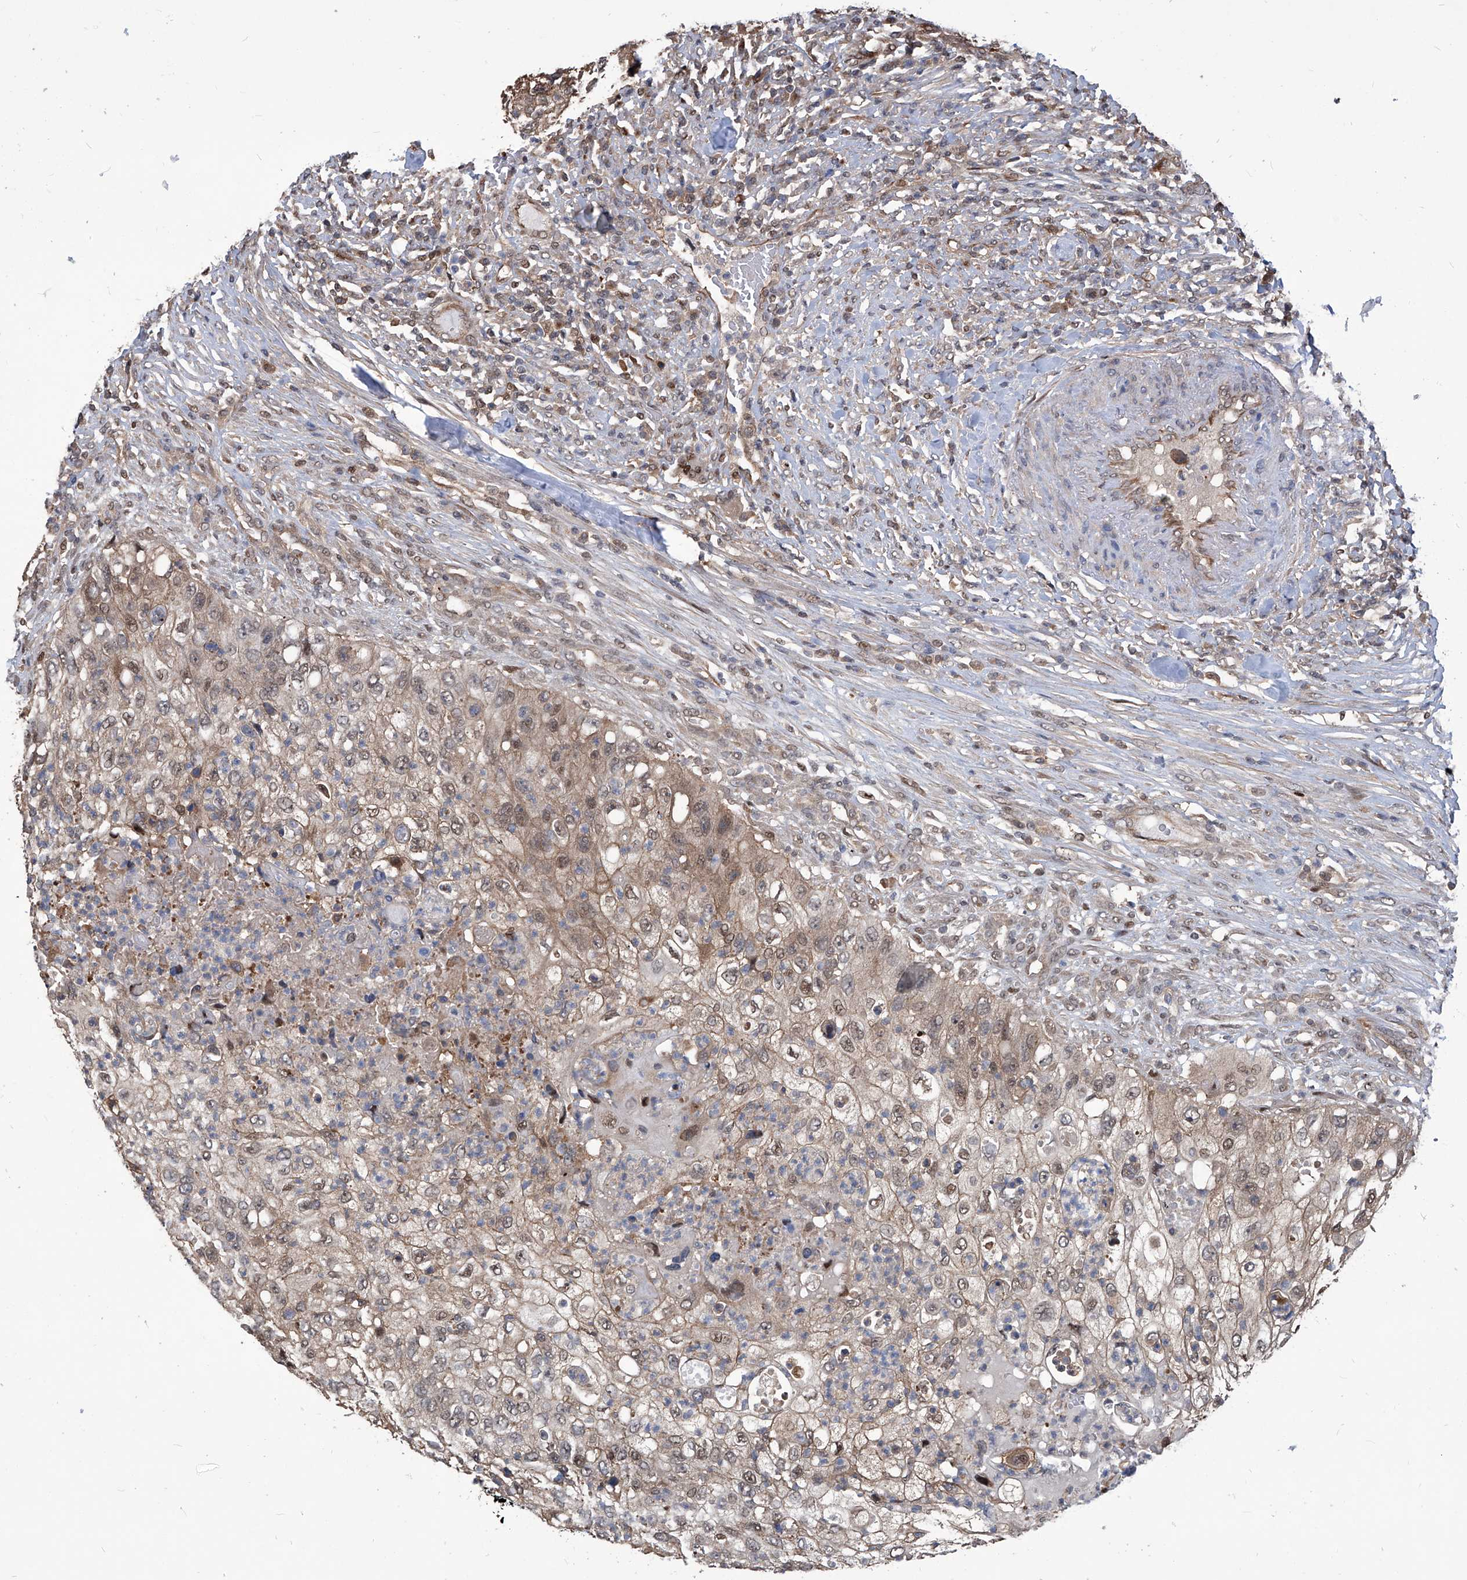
{"staining": {"intensity": "weak", "quantity": ">75%", "location": "cytoplasmic/membranous,nuclear"}, "tissue": "urothelial cancer", "cell_type": "Tumor cells", "image_type": "cancer", "snomed": [{"axis": "morphology", "description": "Urothelial carcinoma, High grade"}, {"axis": "topography", "description": "Urinary bladder"}], "caption": "Urothelial cancer was stained to show a protein in brown. There is low levels of weak cytoplasmic/membranous and nuclear positivity in about >75% of tumor cells.", "gene": "PSMB1", "patient": {"sex": "female", "age": 60}}